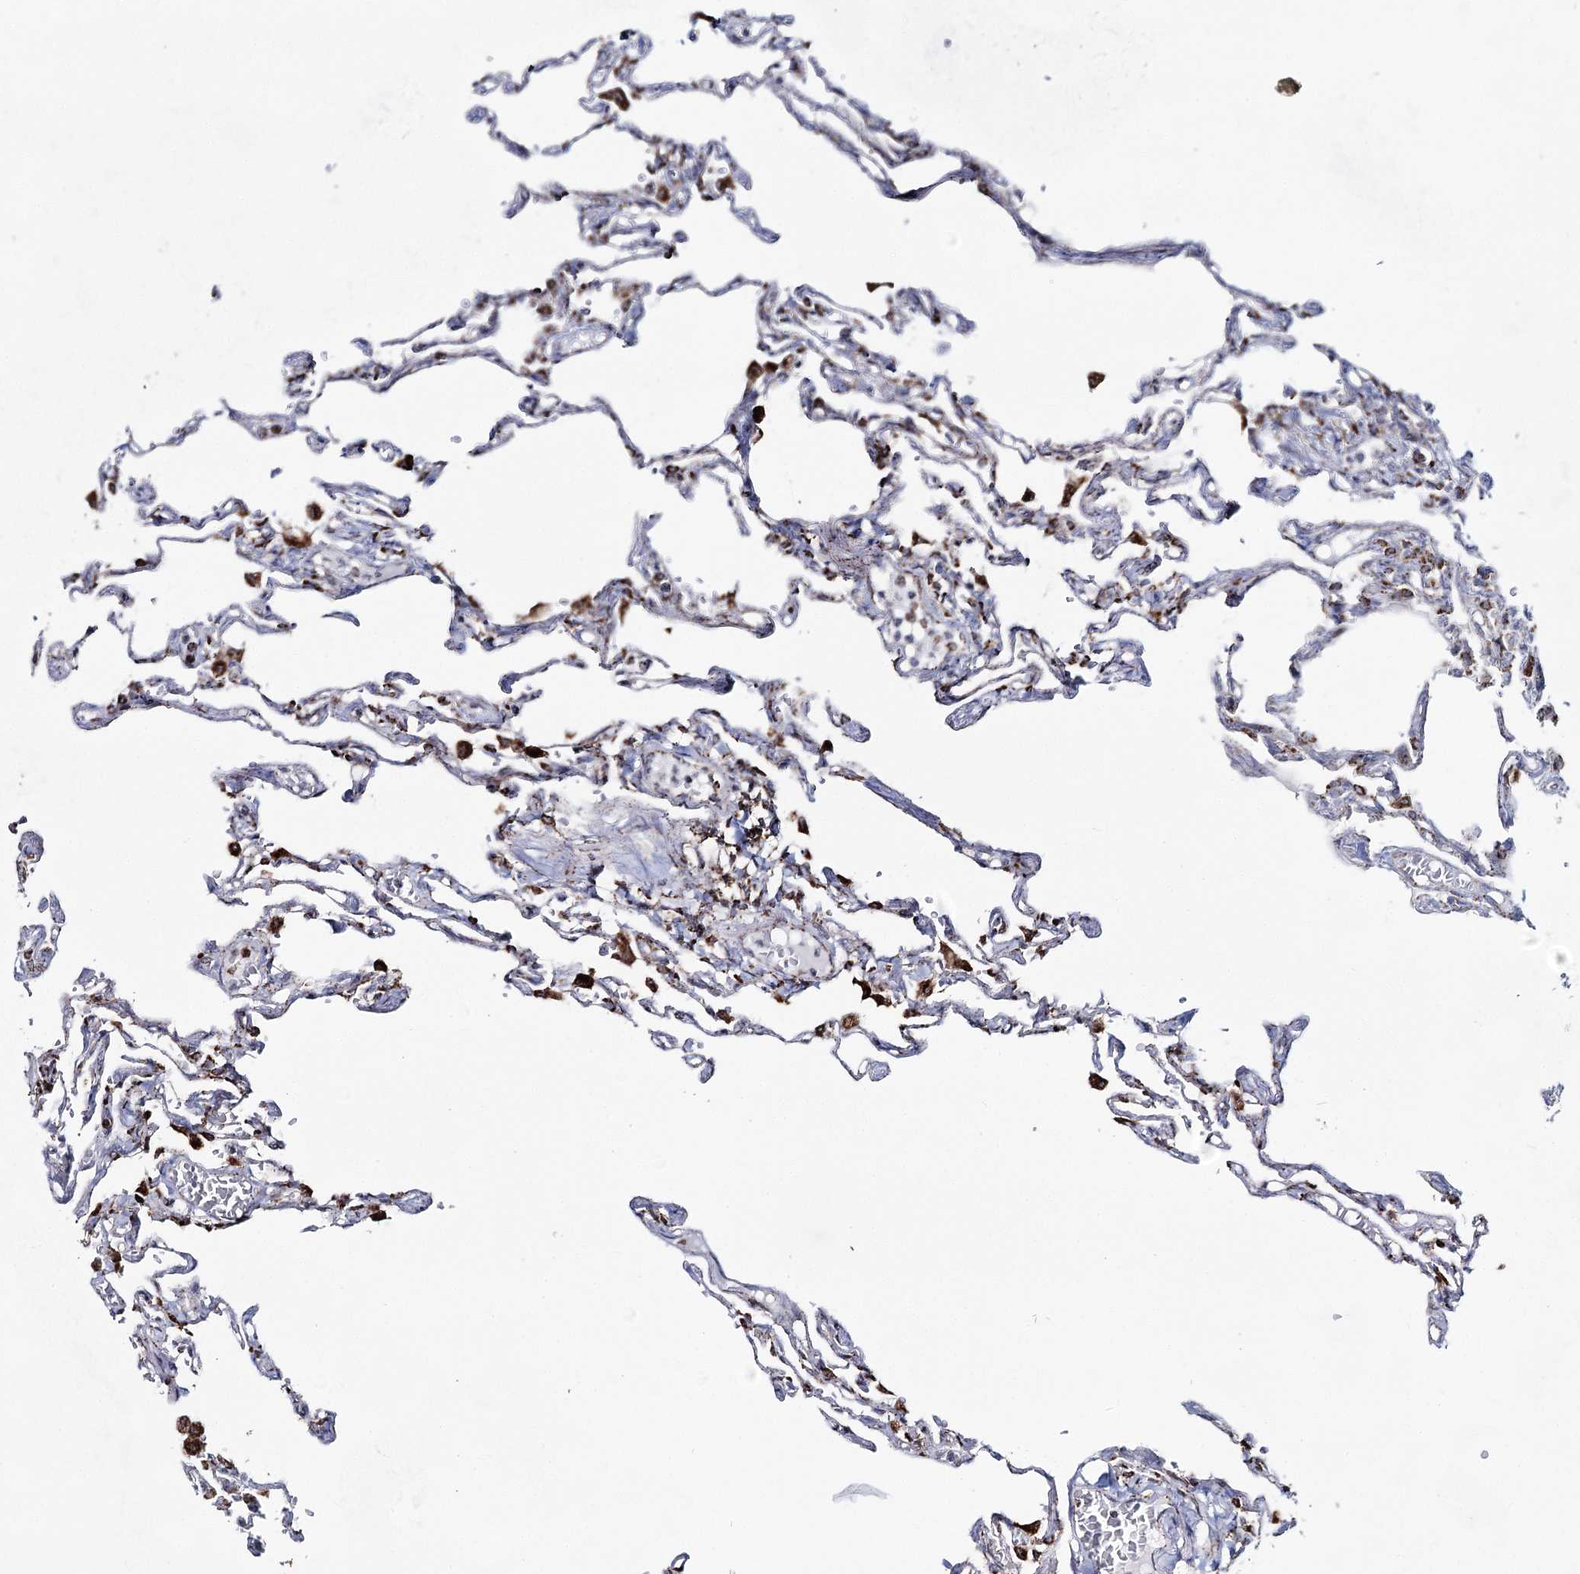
{"staining": {"intensity": "moderate", "quantity": "<25%", "location": "cytoplasmic/membranous"}, "tissue": "lung", "cell_type": "Alveolar cells", "image_type": "normal", "snomed": [{"axis": "morphology", "description": "Normal tissue, NOS"}, {"axis": "topography", "description": "Lung"}], "caption": "Immunohistochemical staining of benign human lung displays moderate cytoplasmic/membranous protein positivity in about <25% of alveolar cells.", "gene": "CWF19L1", "patient": {"sex": "male", "age": 21}}